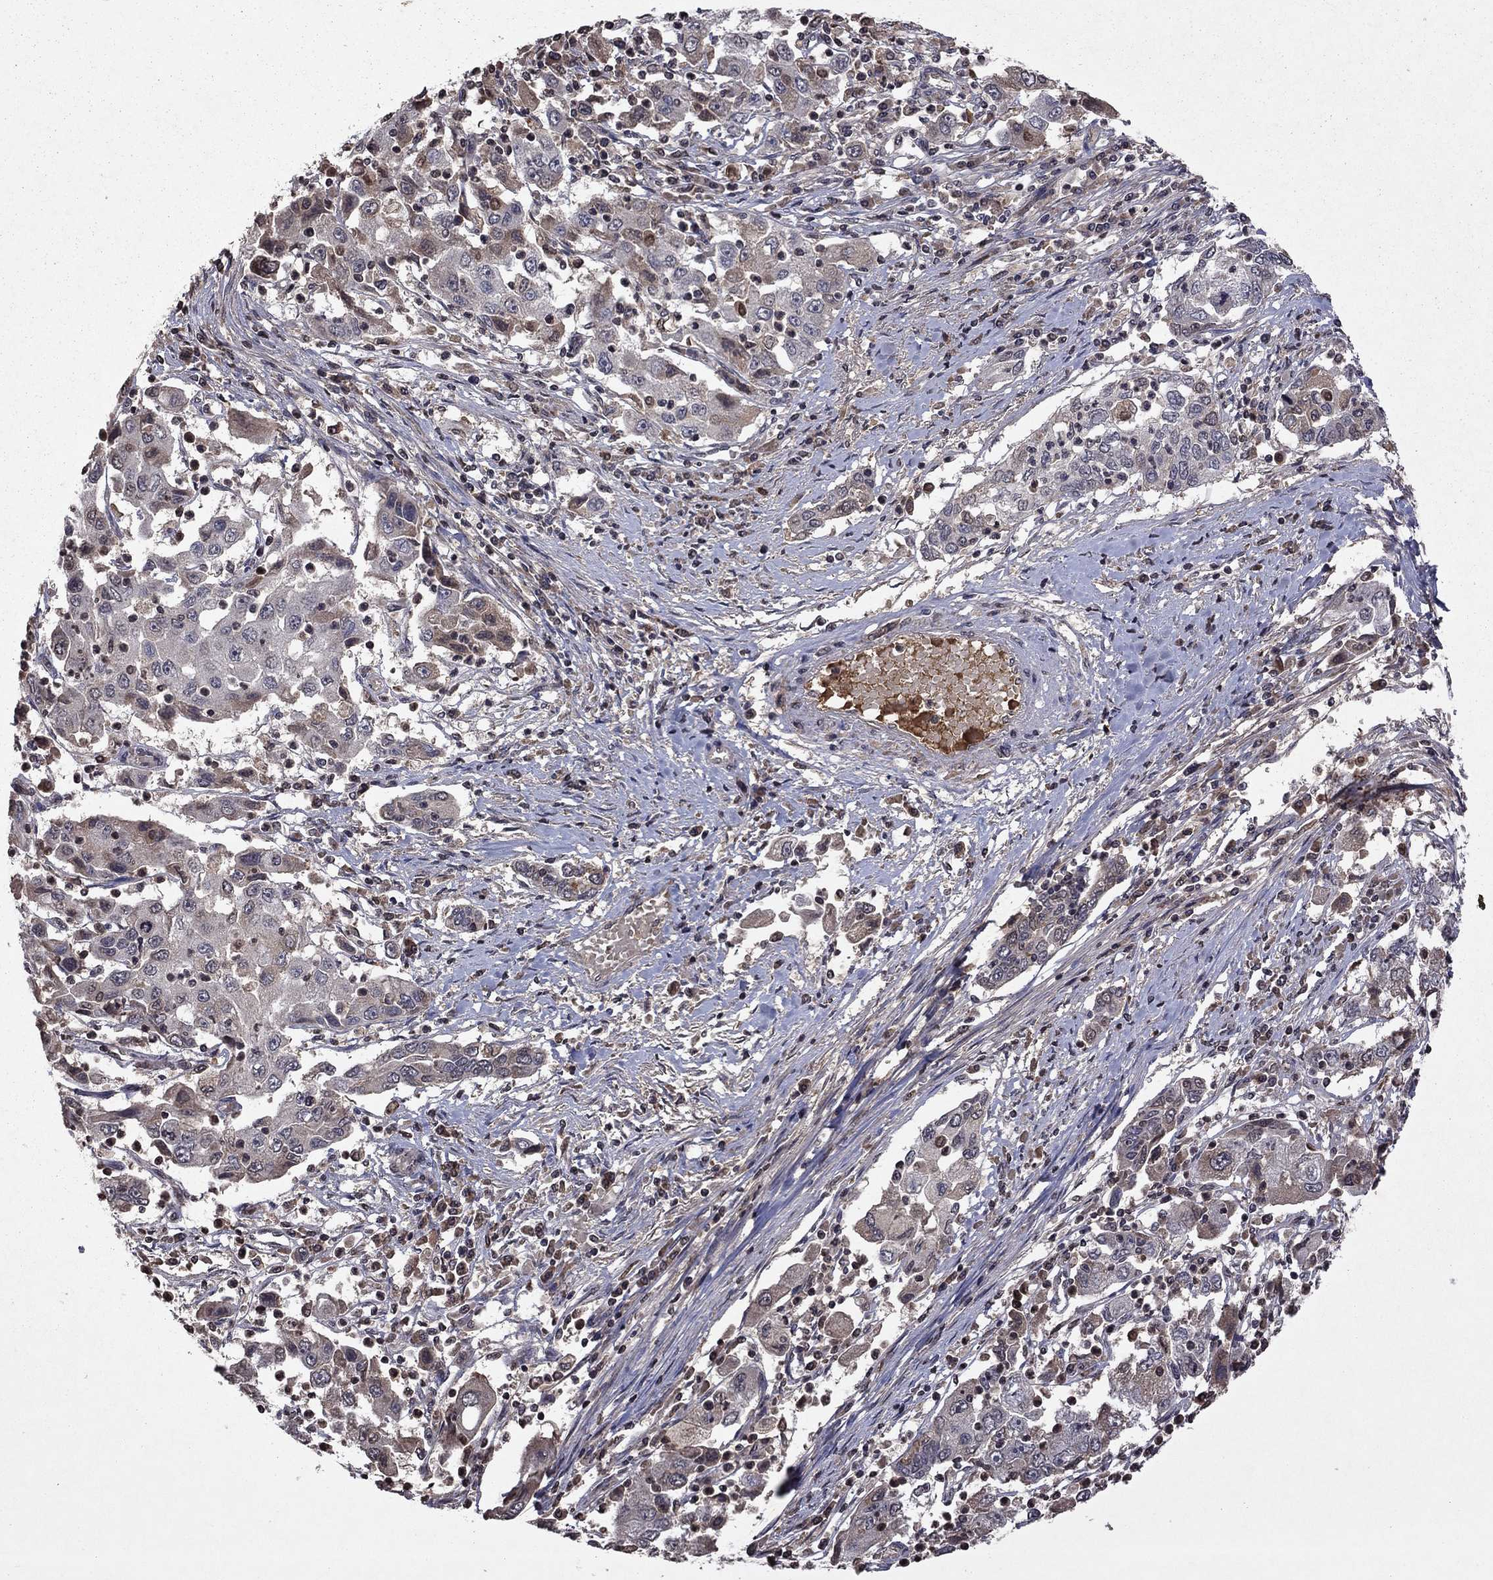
{"staining": {"intensity": "weak", "quantity": "<25%", "location": "cytoplasmic/membranous"}, "tissue": "cervical cancer", "cell_type": "Tumor cells", "image_type": "cancer", "snomed": [{"axis": "morphology", "description": "Squamous cell carcinoma, NOS"}, {"axis": "topography", "description": "Cervix"}], "caption": "High power microscopy micrograph of an IHC histopathology image of cervical squamous cell carcinoma, revealing no significant staining in tumor cells.", "gene": "NLGN1", "patient": {"sex": "female", "age": 36}}